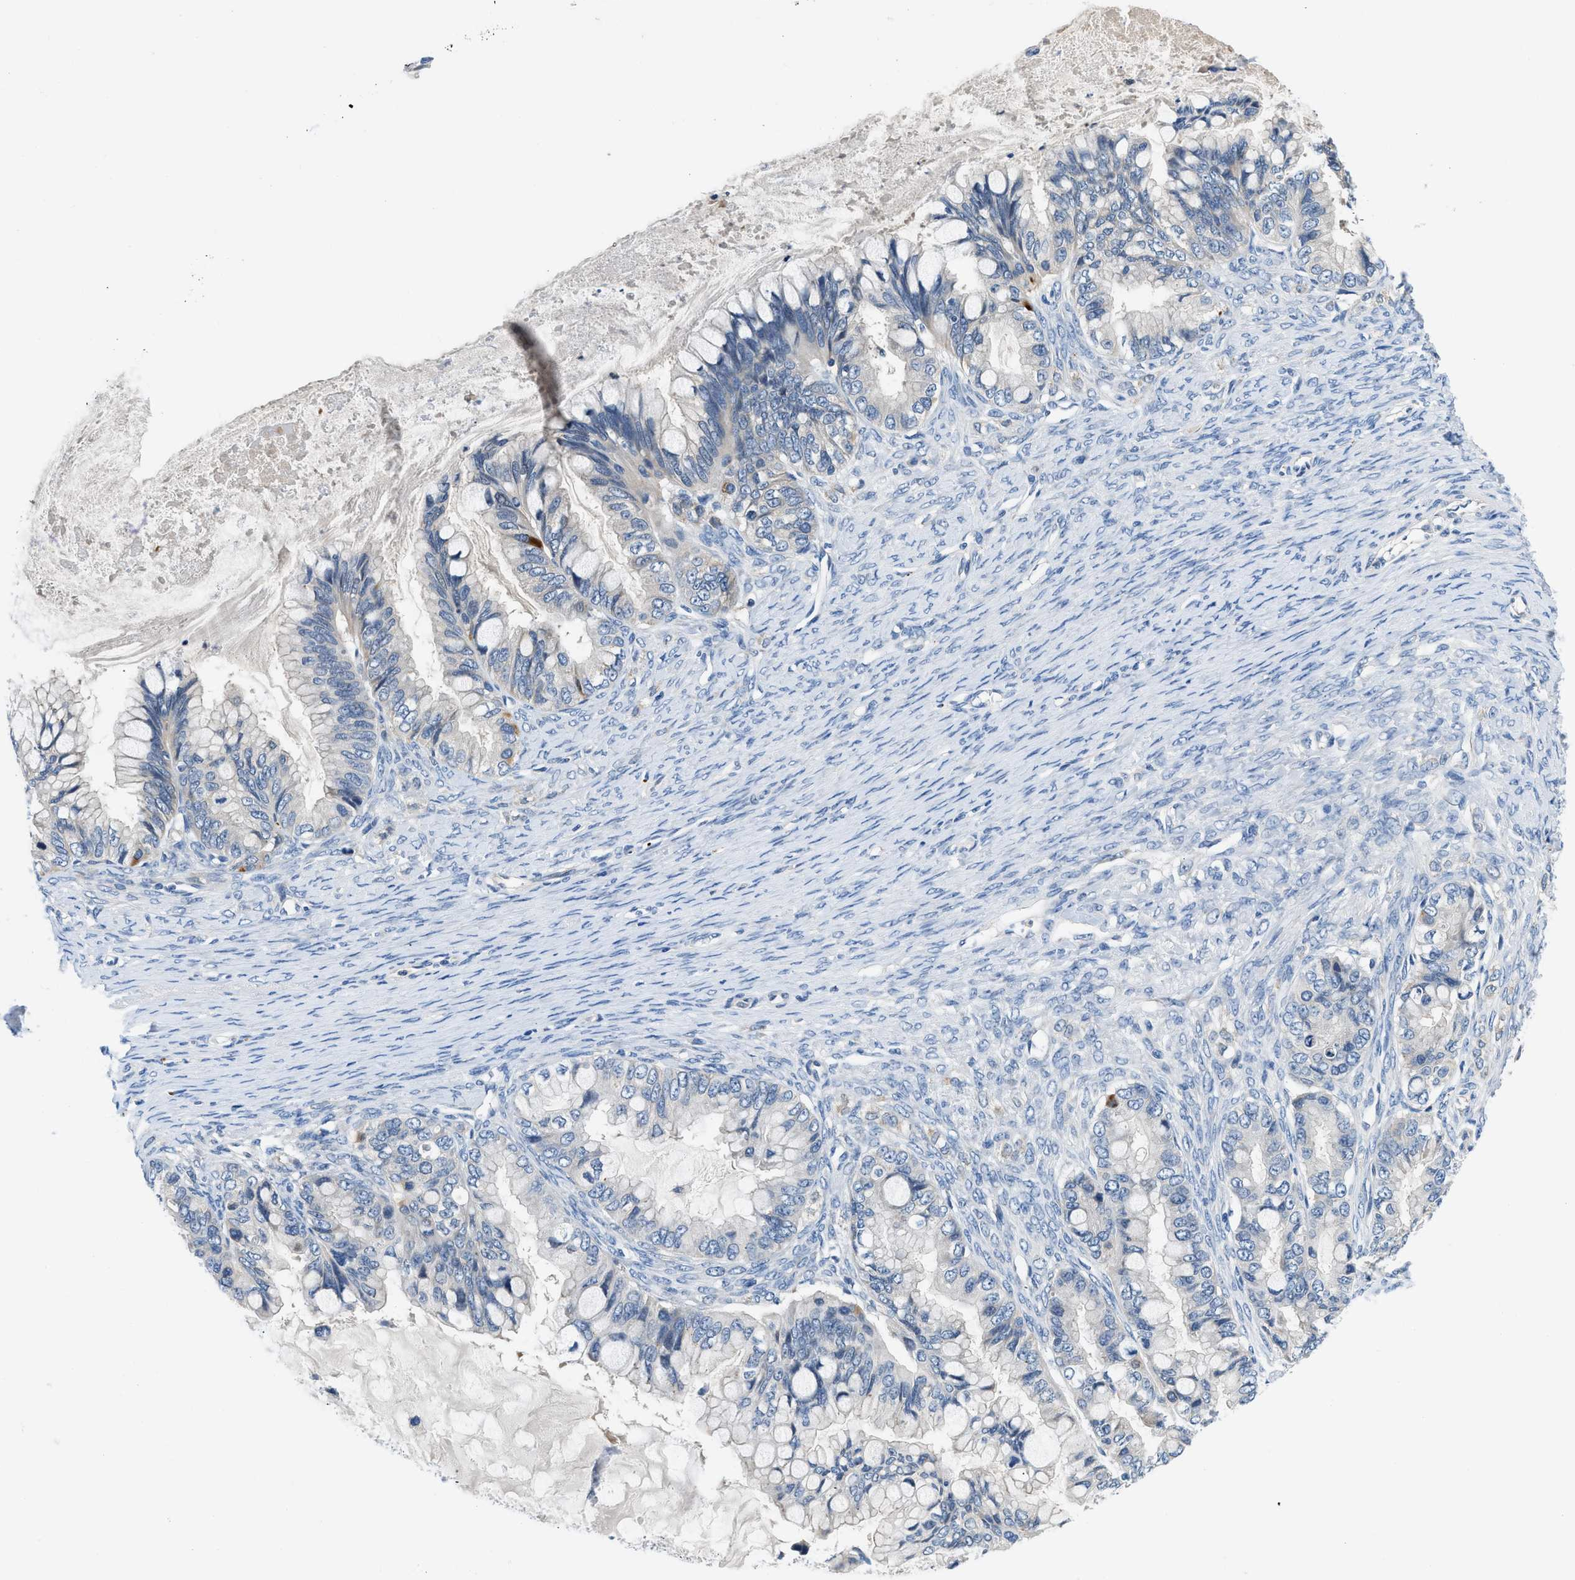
{"staining": {"intensity": "negative", "quantity": "none", "location": "none"}, "tissue": "ovarian cancer", "cell_type": "Tumor cells", "image_type": "cancer", "snomed": [{"axis": "morphology", "description": "Cystadenocarcinoma, mucinous, NOS"}, {"axis": "topography", "description": "Ovary"}], "caption": "IHC micrograph of neoplastic tissue: ovarian cancer stained with DAB (3,3'-diaminobenzidine) reveals no significant protein staining in tumor cells. Nuclei are stained in blue.", "gene": "ADGRE3", "patient": {"sex": "female", "age": 80}}